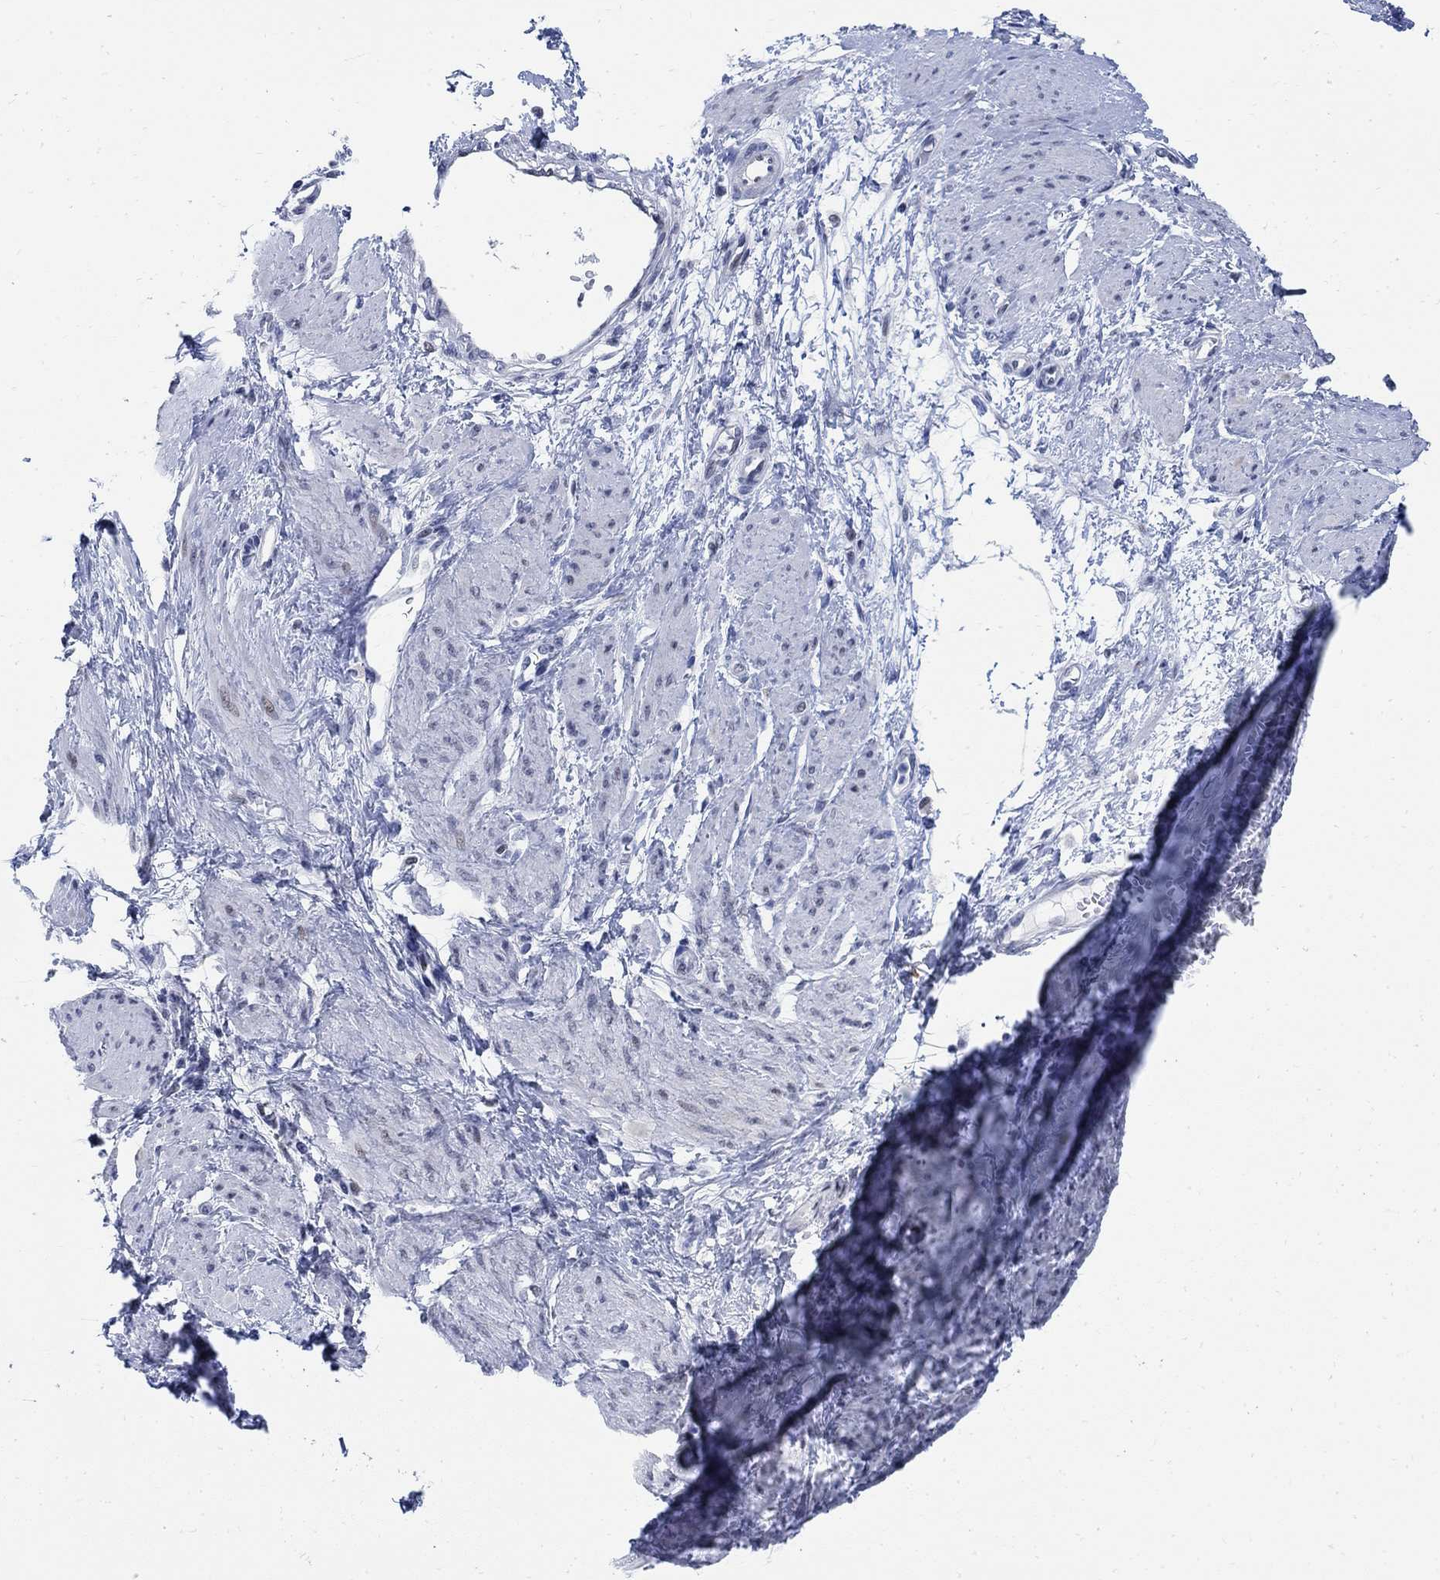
{"staining": {"intensity": "negative", "quantity": "none", "location": "none"}, "tissue": "smooth muscle", "cell_type": "Smooth muscle cells", "image_type": "normal", "snomed": [{"axis": "morphology", "description": "Normal tissue, NOS"}, {"axis": "topography", "description": "Smooth muscle"}, {"axis": "topography", "description": "Uterus"}], "caption": "DAB (3,3'-diaminobenzidine) immunohistochemical staining of unremarkable smooth muscle shows no significant expression in smooth muscle cells.", "gene": "DLK1", "patient": {"sex": "female", "age": 39}}